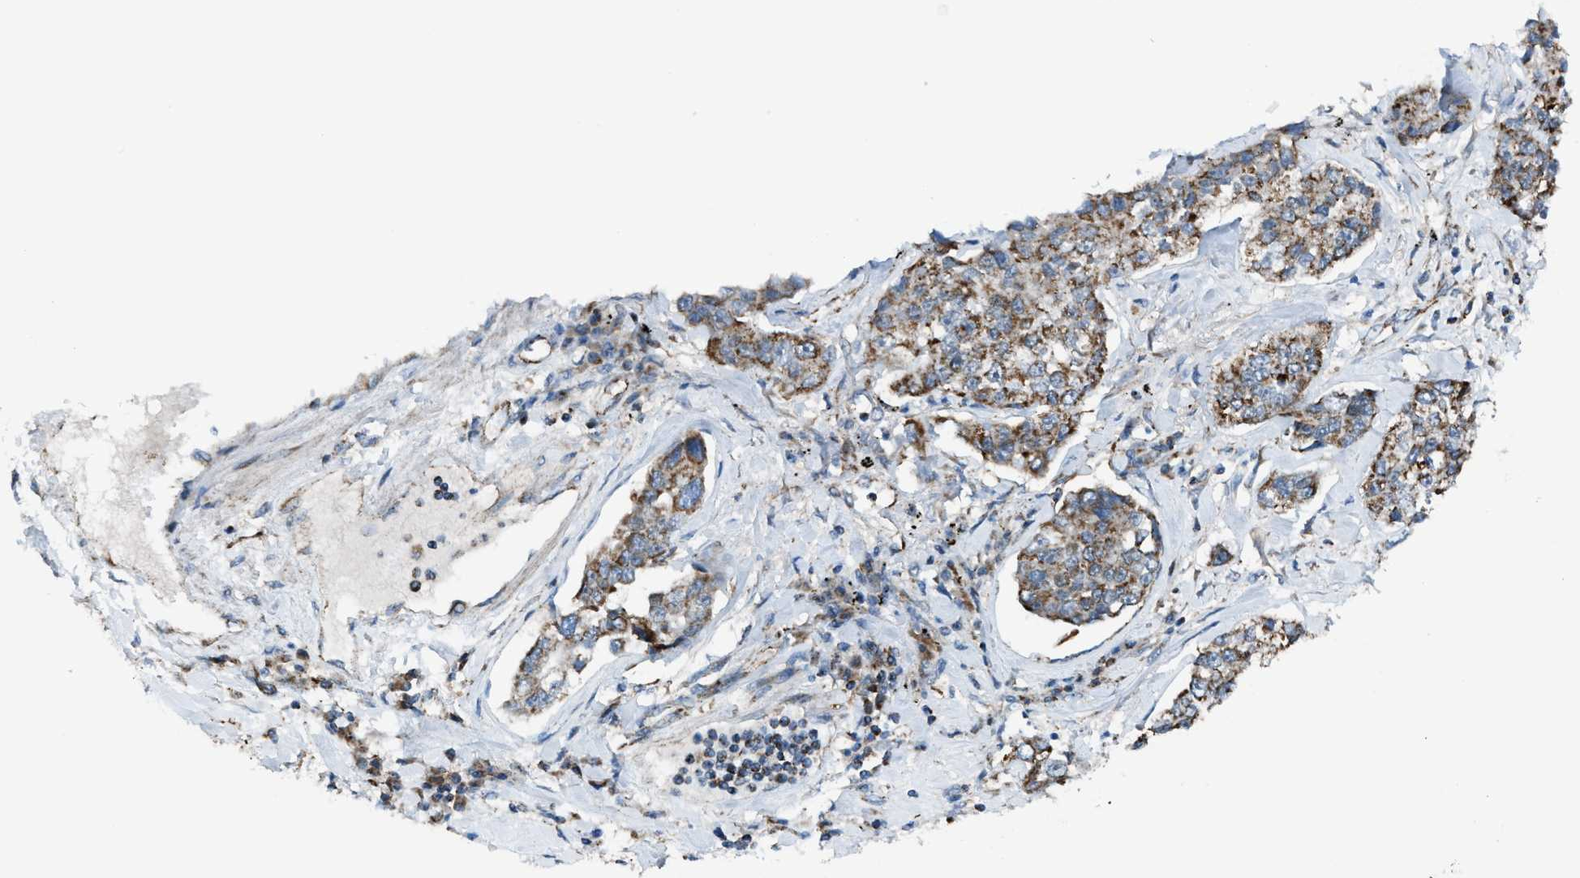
{"staining": {"intensity": "moderate", "quantity": ">75%", "location": "cytoplasmic/membranous"}, "tissue": "lung cancer", "cell_type": "Tumor cells", "image_type": "cancer", "snomed": [{"axis": "morphology", "description": "Adenocarcinoma, NOS"}, {"axis": "topography", "description": "Lung"}], "caption": "Protein staining displays moderate cytoplasmic/membranous staining in about >75% of tumor cells in adenocarcinoma (lung). Using DAB (brown) and hematoxylin (blue) stains, captured at high magnification using brightfield microscopy.", "gene": "SRM", "patient": {"sex": "male", "age": 49}}